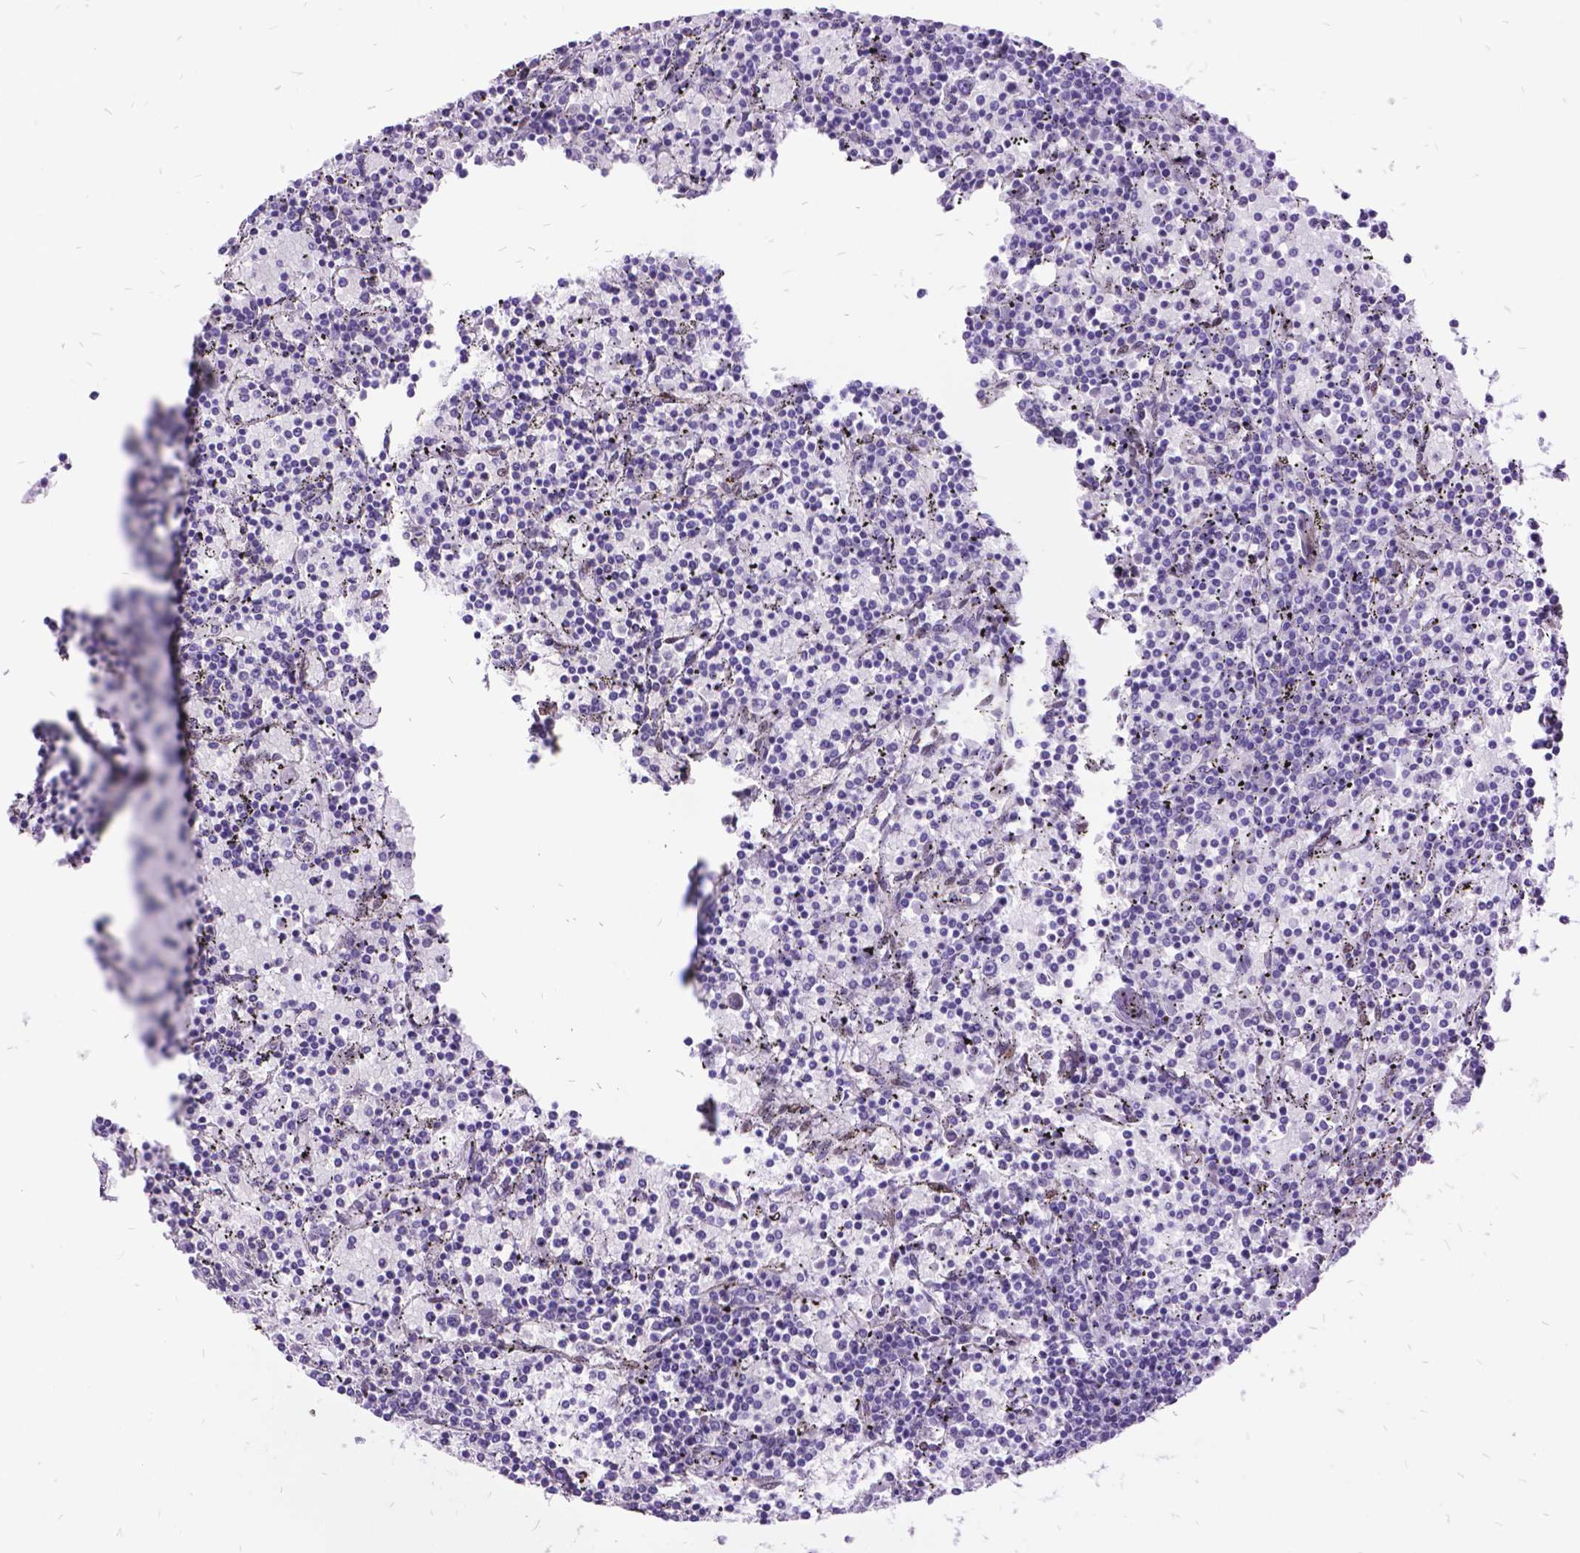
{"staining": {"intensity": "negative", "quantity": "none", "location": "none"}, "tissue": "lymphoma", "cell_type": "Tumor cells", "image_type": "cancer", "snomed": [{"axis": "morphology", "description": "Malignant lymphoma, non-Hodgkin's type, Low grade"}, {"axis": "topography", "description": "Spleen"}], "caption": "DAB (3,3'-diaminobenzidine) immunohistochemical staining of malignant lymphoma, non-Hodgkin's type (low-grade) exhibits no significant expression in tumor cells. Nuclei are stained in blue.", "gene": "GRB7", "patient": {"sex": "female", "age": 77}}